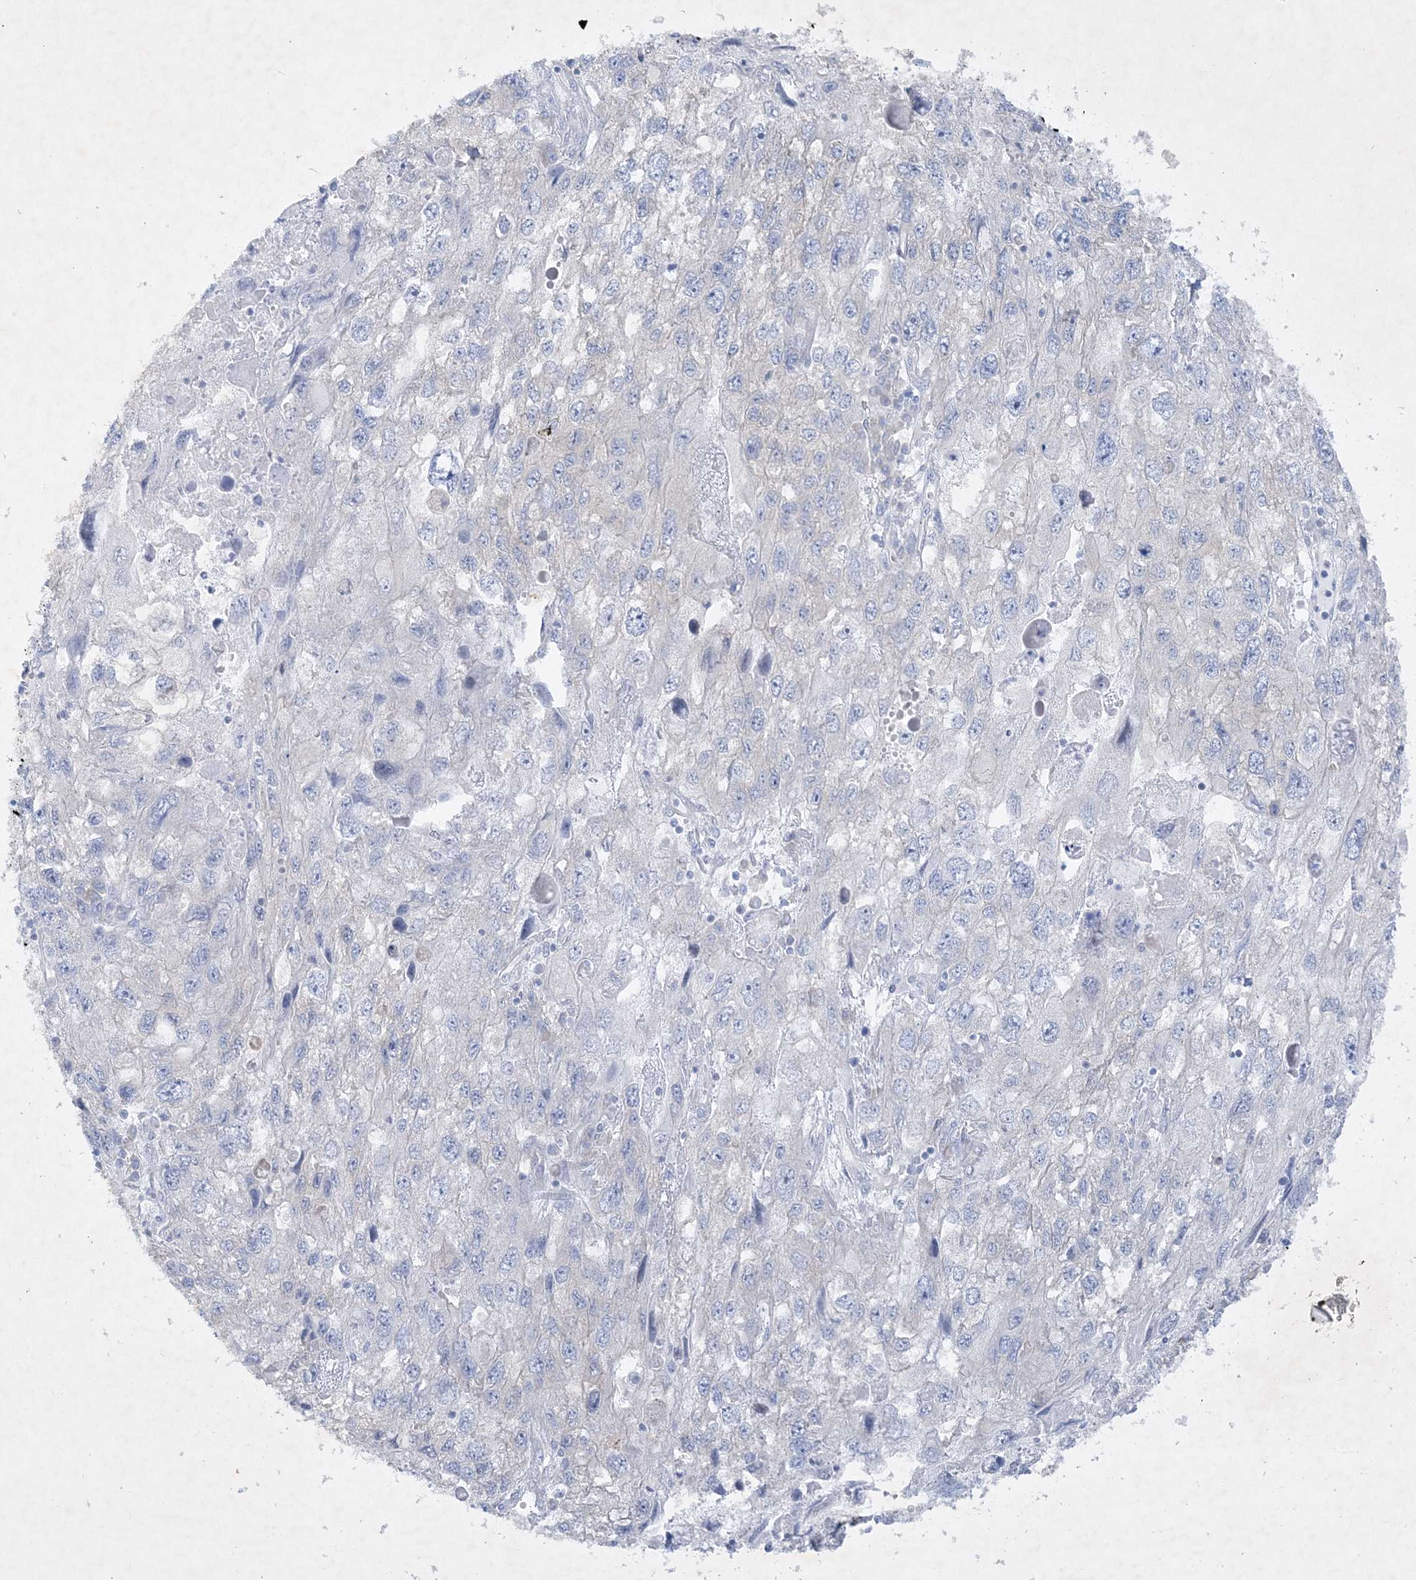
{"staining": {"intensity": "negative", "quantity": "none", "location": "none"}, "tissue": "endometrial cancer", "cell_type": "Tumor cells", "image_type": "cancer", "snomed": [{"axis": "morphology", "description": "Adenocarcinoma, NOS"}, {"axis": "topography", "description": "Endometrium"}], "caption": "DAB immunohistochemical staining of human endometrial cancer shows no significant expression in tumor cells.", "gene": "FARSB", "patient": {"sex": "female", "age": 49}}